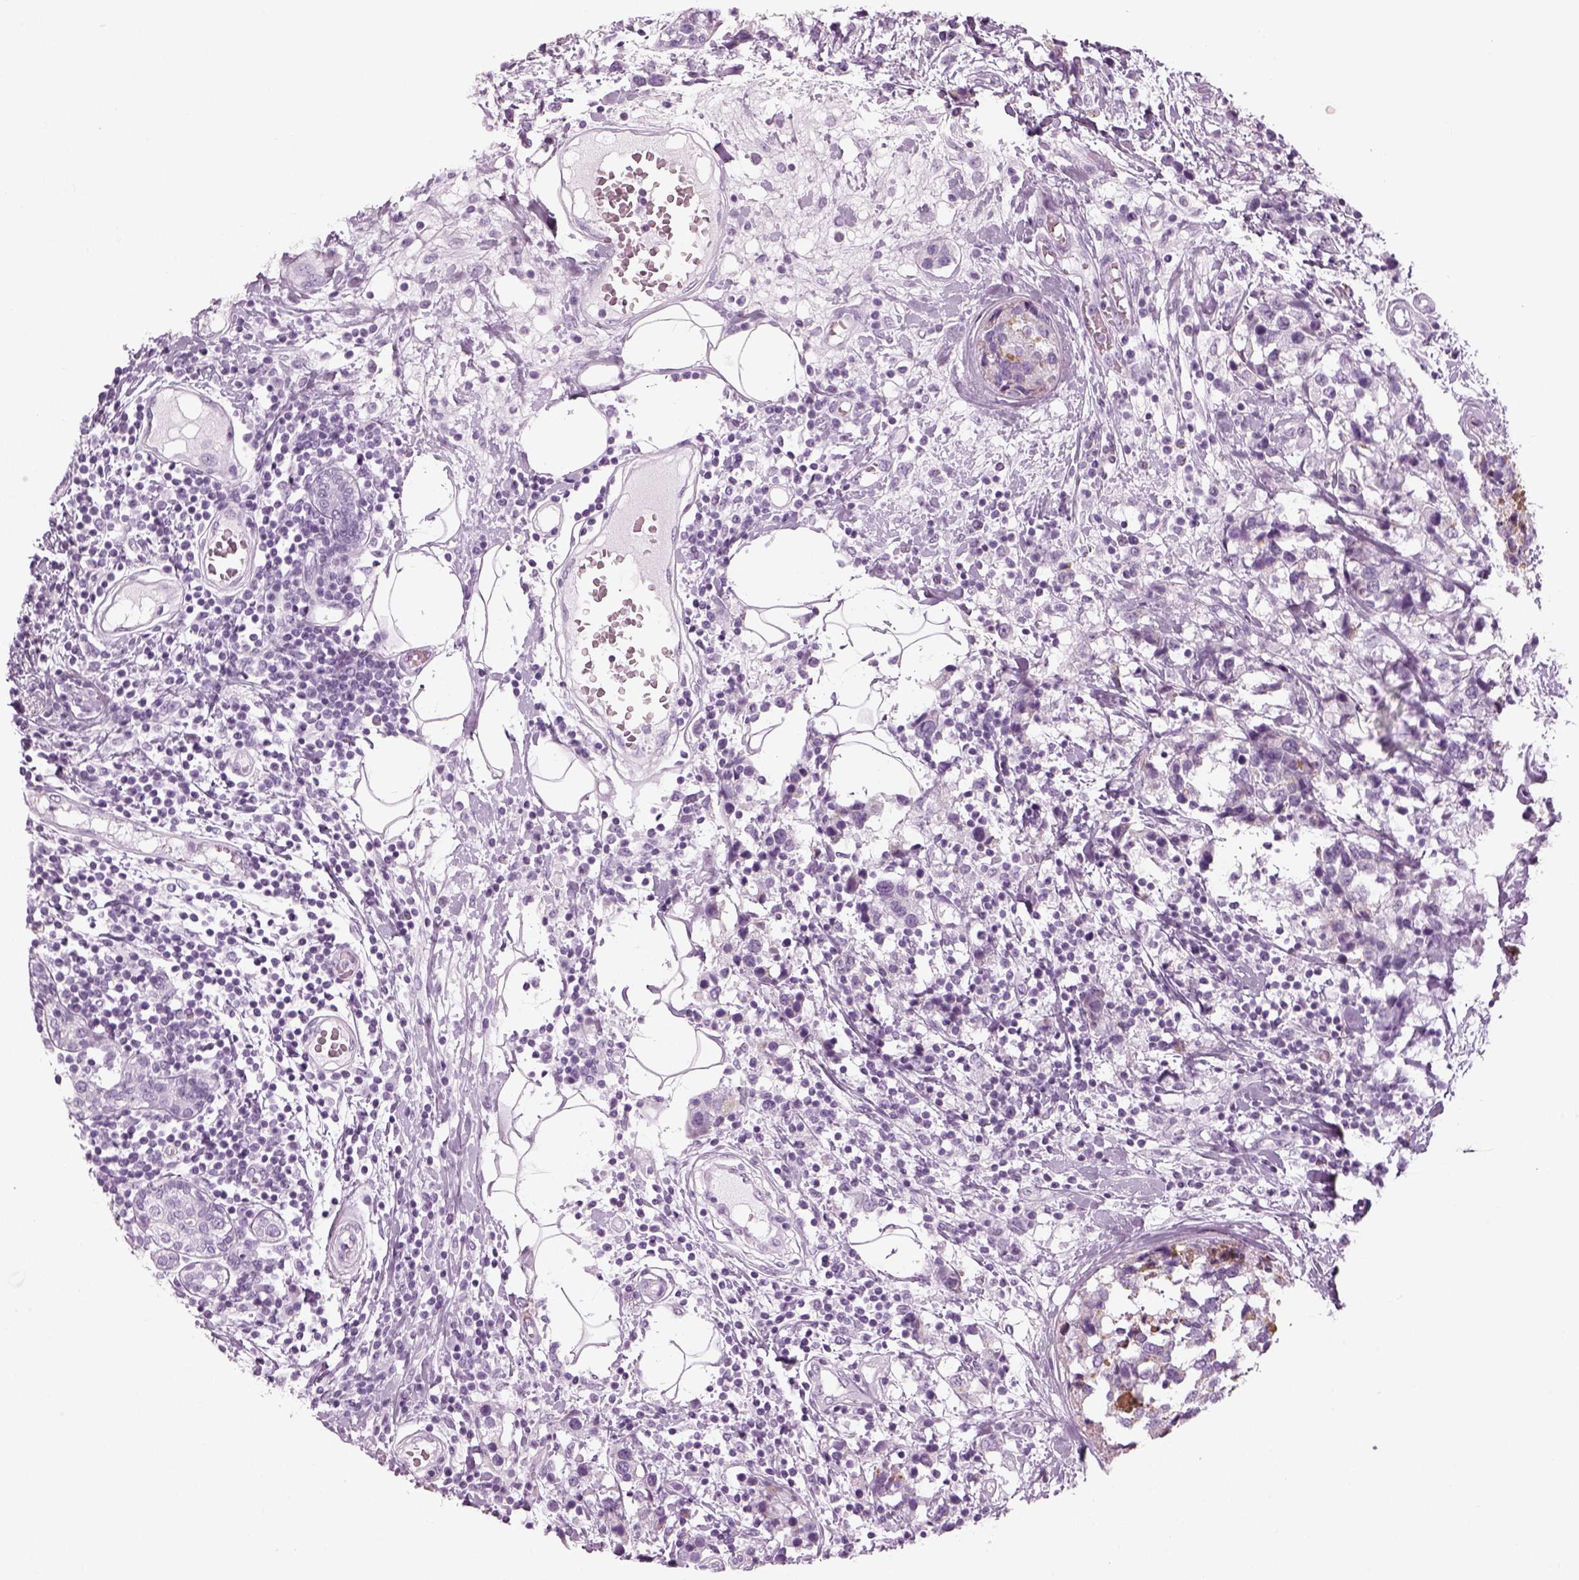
{"staining": {"intensity": "negative", "quantity": "none", "location": "none"}, "tissue": "breast cancer", "cell_type": "Tumor cells", "image_type": "cancer", "snomed": [{"axis": "morphology", "description": "Lobular carcinoma"}, {"axis": "topography", "description": "Breast"}], "caption": "Tumor cells are negative for protein expression in human breast lobular carcinoma.", "gene": "SAG", "patient": {"sex": "female", "age": 59}}